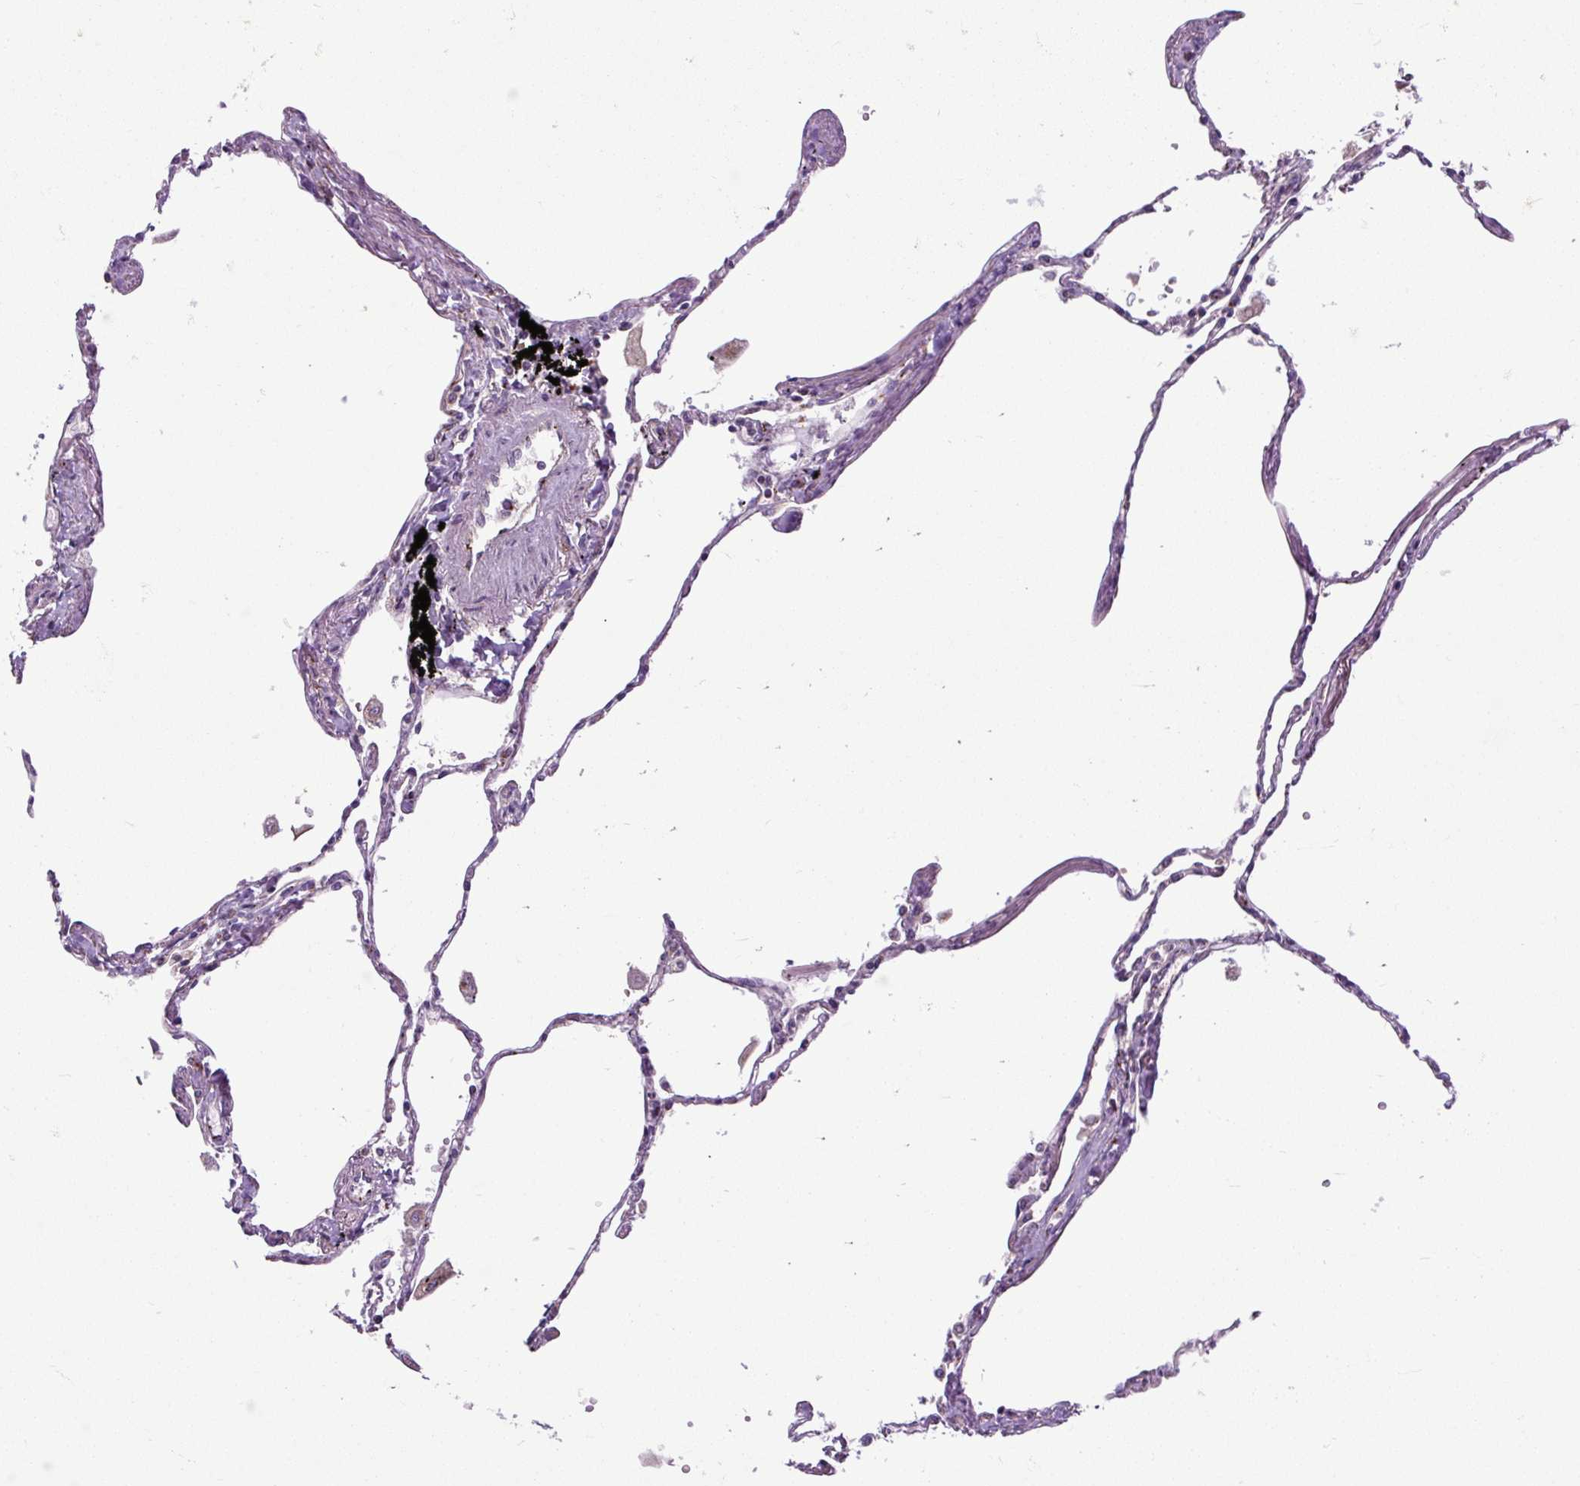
{"staining": {"intensity": "moderate", "quantity": "25%-75%", "location": "cytoplasmic/membranous"}, "tissue": "lung", "cell_type": "Alveolar cells", "image_type": "normal", "snomed": [{"axis": "morphology", "description": "Normal tissue, NOS"}, {"axis": "topography", "description": "Lung"}], "caption": "Immunohistochemistry (IHC) of benign lung displays medium levels of moderate cytoplasmic/membranous positivity in approximately 25%-75% of alveolar cells. (DAB (3,3'-diaminobenzidine) = brown stain, brightfield microscopy at high magnification).", "gene": "MSMP", "patient": {"sex": "female", "age": 67}}